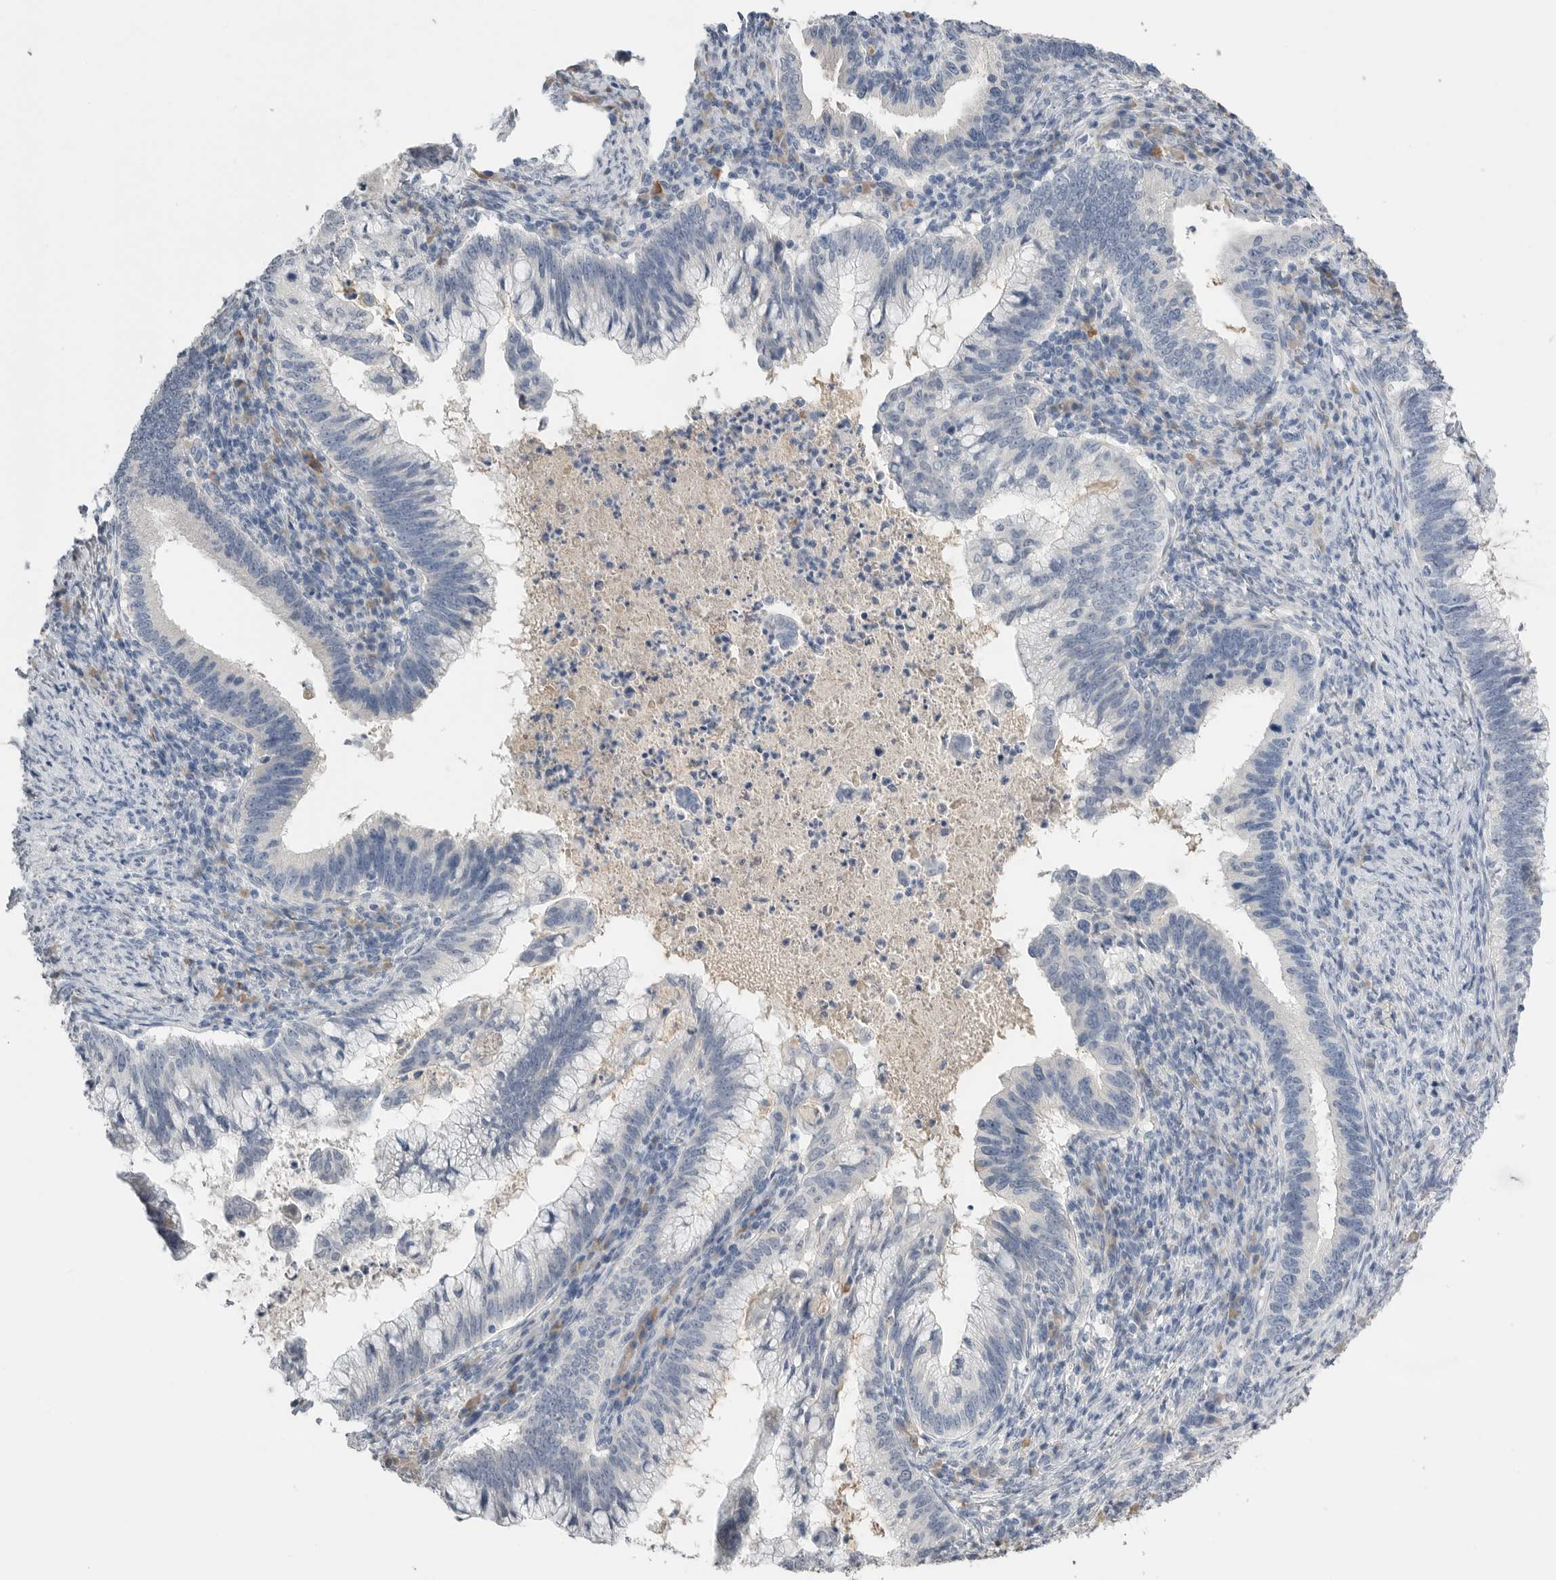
{"staining": {"intensity": "negative", "quantity": "none", "location": "none"}, "tissue": "cervical cancer", "cell_type": "Tumor cells", "image_type": "cancer", "snomed": [{"axis": "morphology", "description": "Adenocarcinoma, NOS"}, {"axis": "topography", "description": "Cervix"}], "caption": "Immunohistochemical staining of cervical adenocarcinoma reveals no significant staining in tumor cells. (Stains: DAB (3,3'-diaminobenzidine) IHC with hematoxylin counter stain, Microscopy: brightfield microscopy at high magnification).", "gene": "FABP6", "patient": {"sex": "female", "age": 36}}